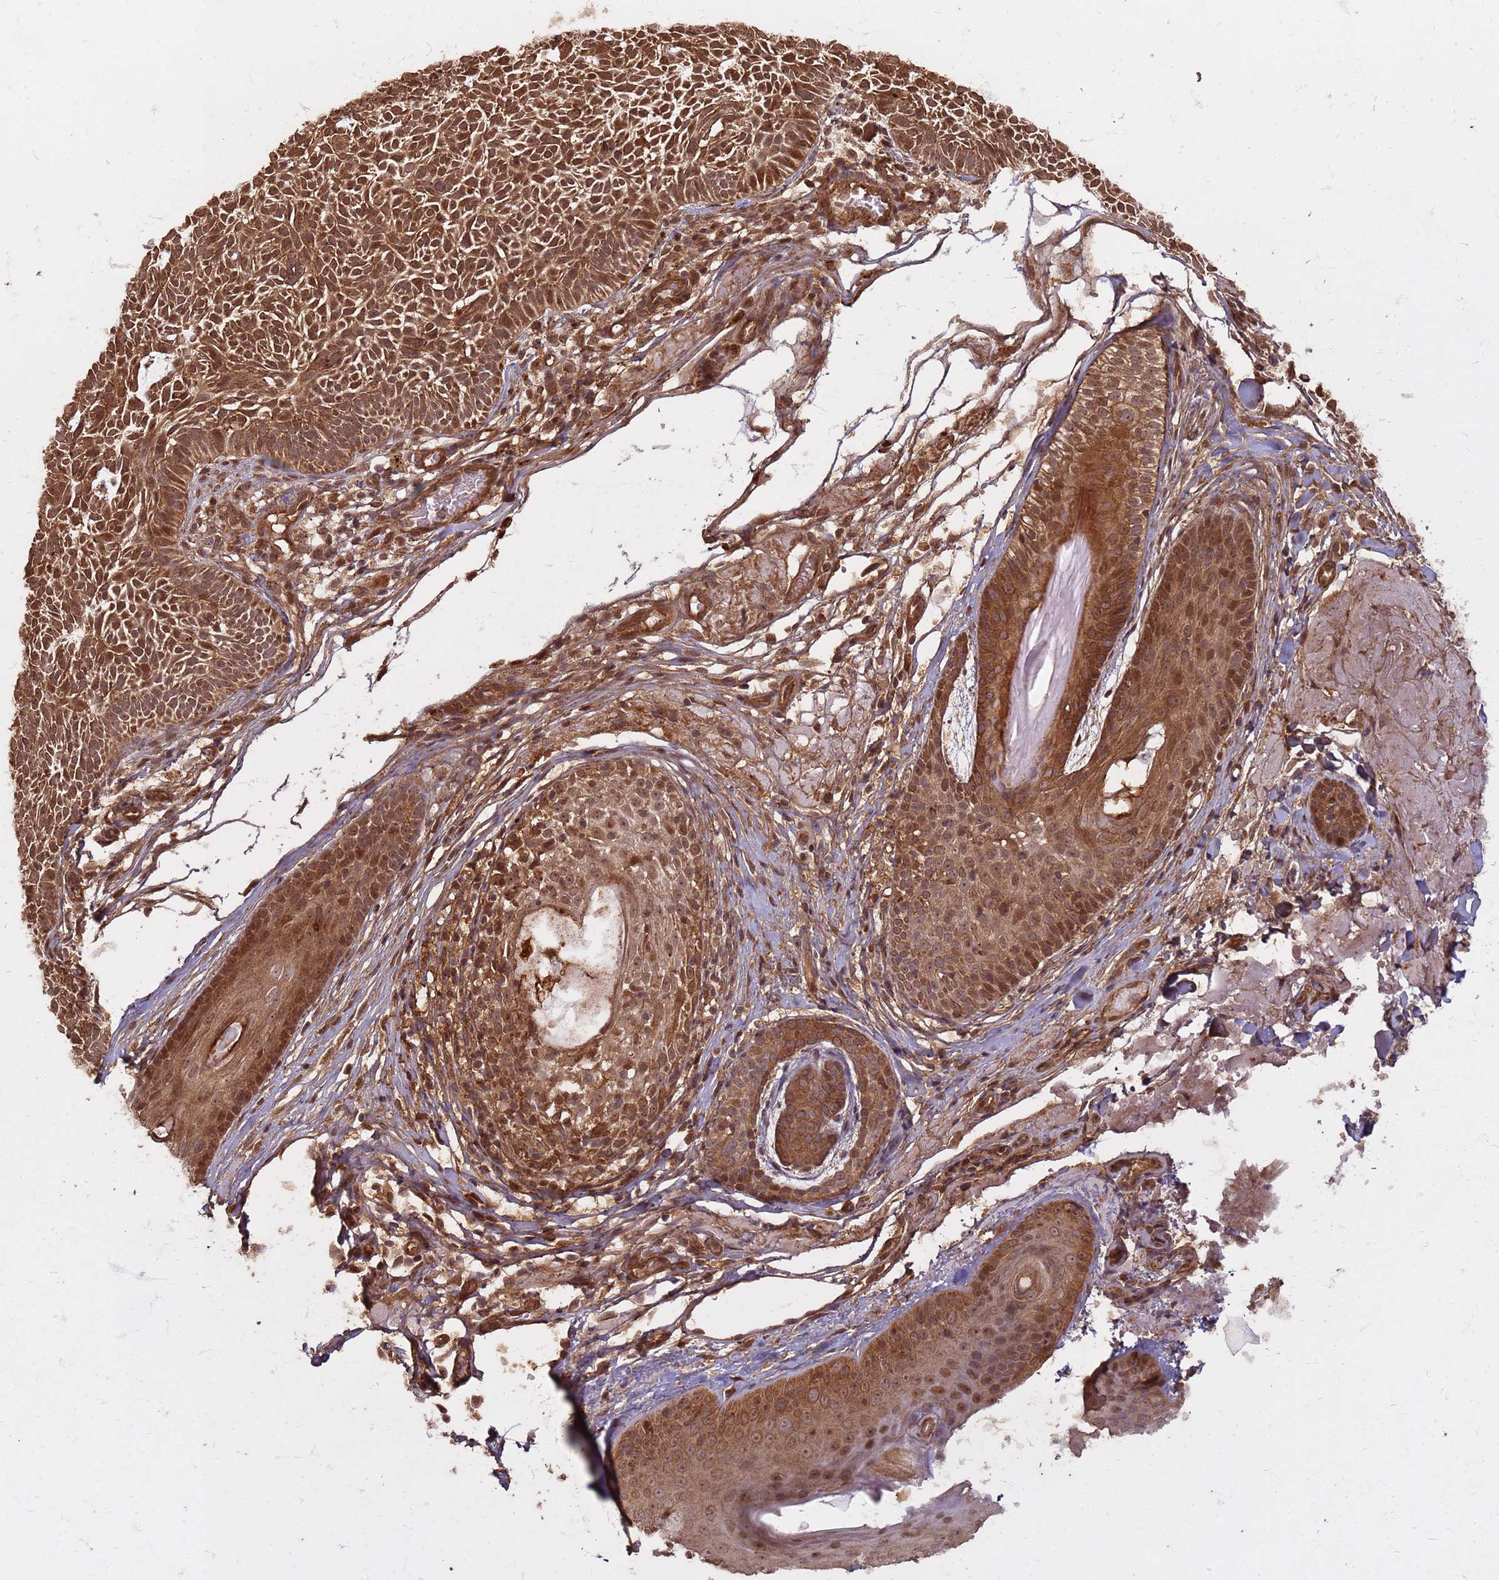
{"staining": {"intensity": "strong", "quantity": ">75%", "location": "cytoplasmic/membranous,nuclear"}, "tissue": "skin cancer", "cell_type": "Tumor cells", "image_type": "cancer", "snomed": [{"axis": "morphology", "description": "Basal cell carcinoma"}, {"axis": "topography", "description": "Skin"}], "caption": "Immunohistochemical staining of skin cancer shows high levels of strong cytoplasmic/membranous and nuclear staining in about >75% of tumor cells.", "gene": "KIF26A", "patient": {"sex": "male", "age": 69}}